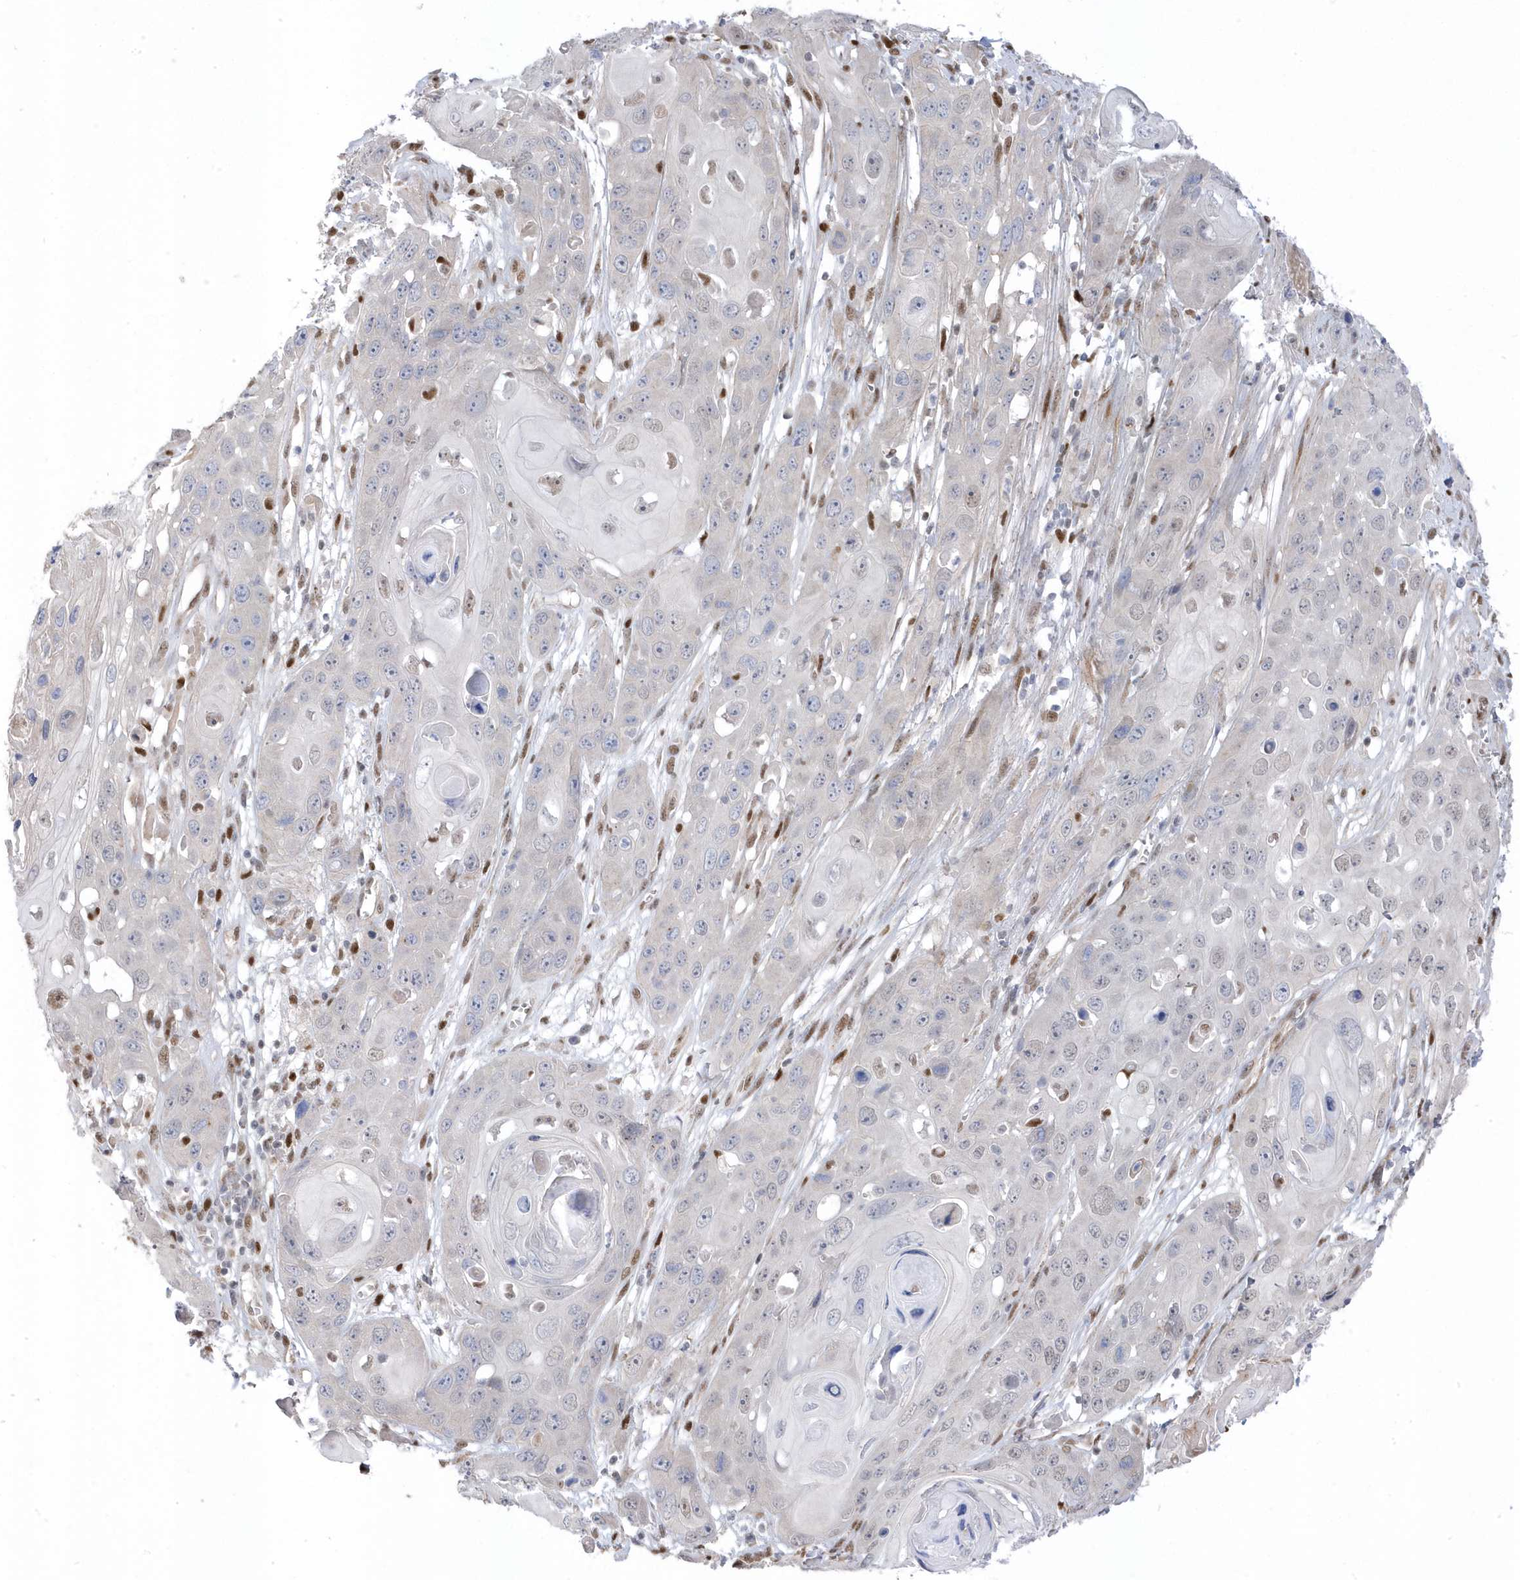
{"staining": {"intensity": "negative", "quantity": "none", "location": "none"}, "tissue": "skin cancer", "cell_type": "Tumor cells", "image_type": "cancer", "snomed": [{"axis": "morphology", "description": "Squamous cell carcinoma, NOS"}, {"axis": "topography", "description": "Skin"}], "caption": "High power microscopy image of an immunohistochemistry image of skin squamous cell carcinoma, revealing no significant staining in tumor cells.", "gene": "GTPBP6", "patient": {"sex": "male", "age": 55}}